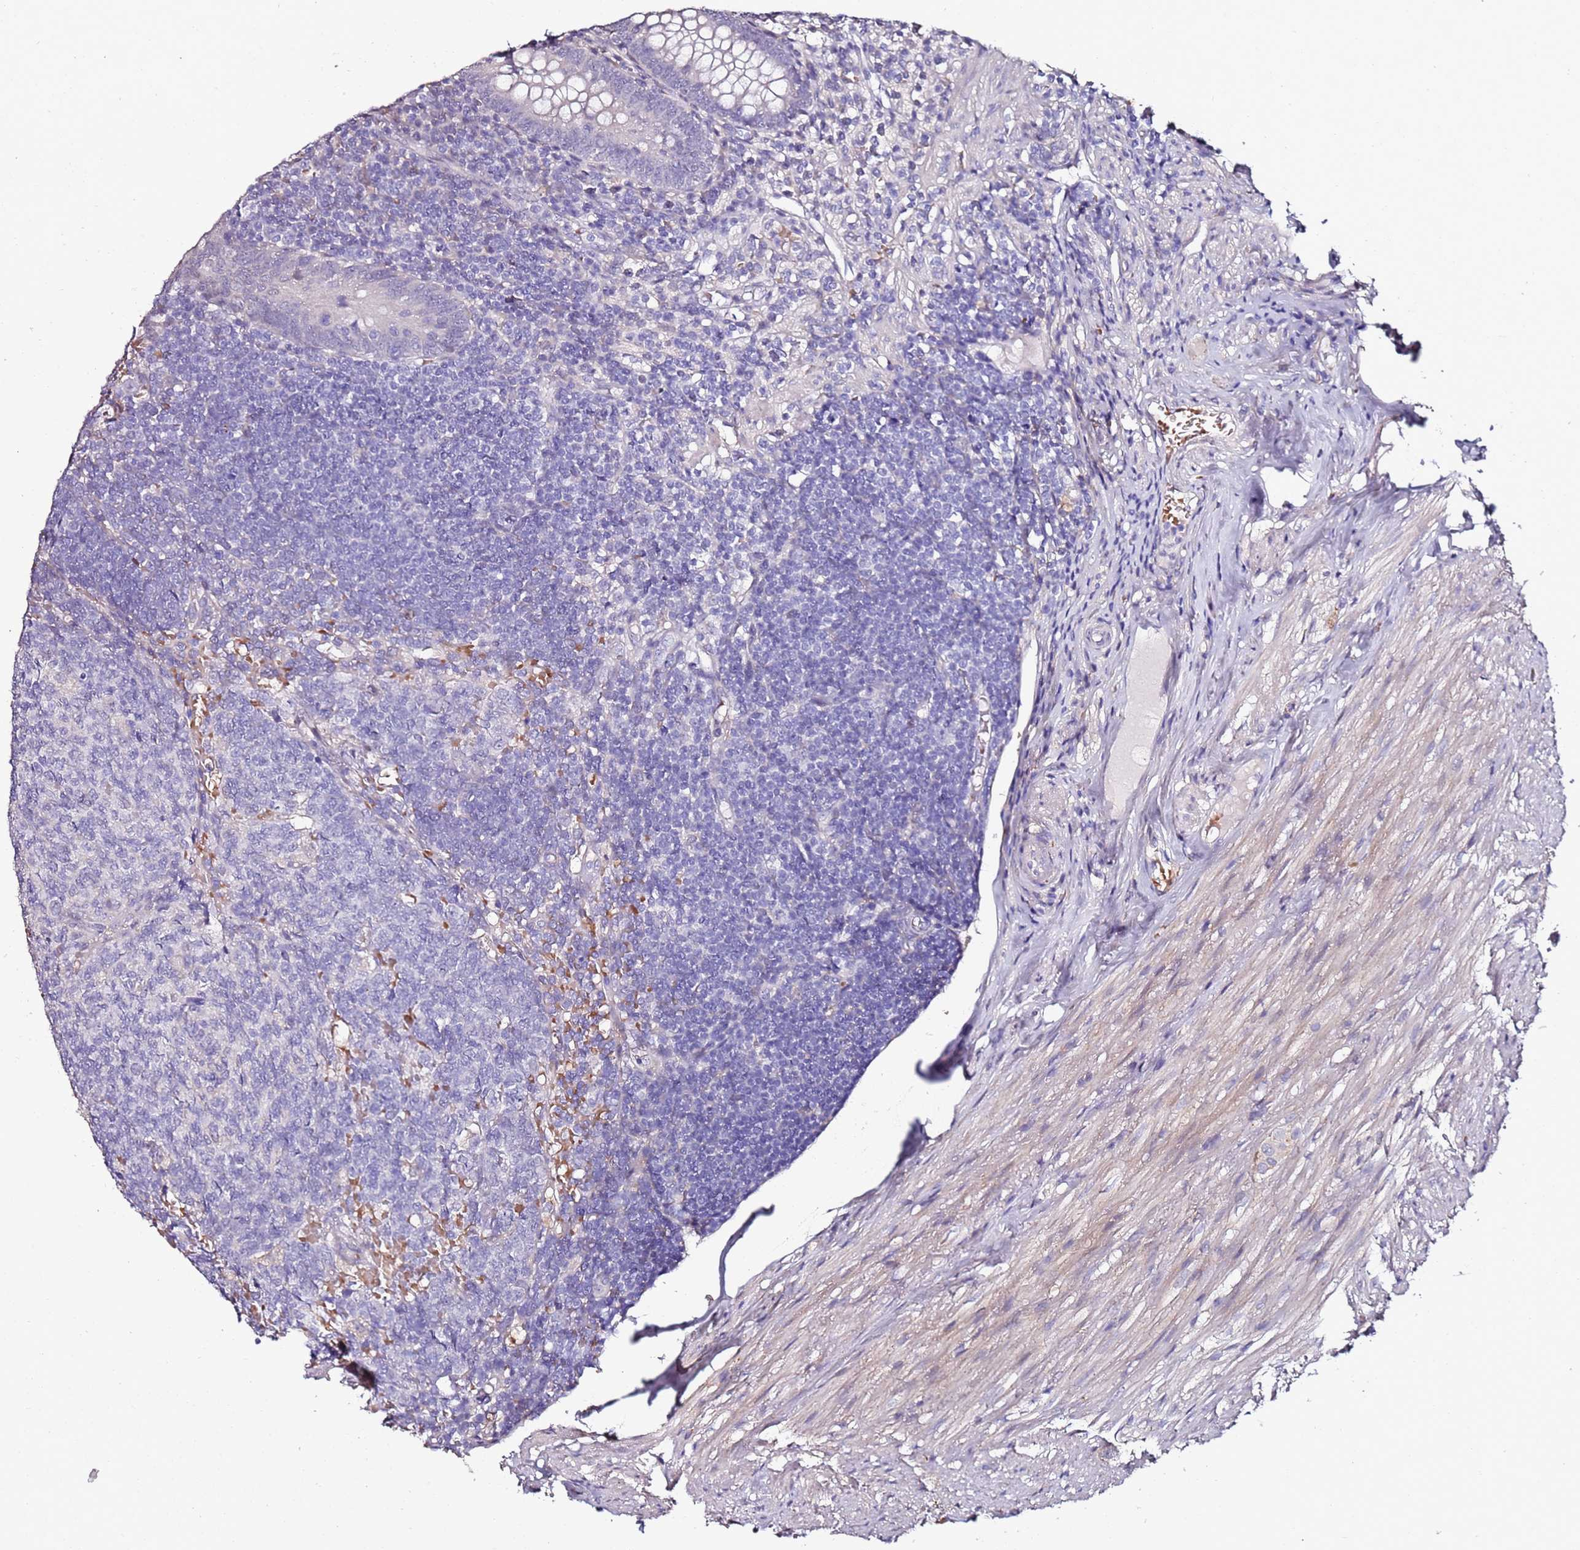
{"staining": {"intensity": "negative", "quantity": "none", "location": "none"}, "tissue": "appendix", "cell_type": "Glandular cells", "image_type": "normal", "snomed": [{"axis": "morphology", "description": "Normal tissue, NOS"}, {"axis": "topography", "description": "Appendix"}], "caption": "This is a histopathology image of immunohistochemistry (IHC) staining of normal appendix, which shows no positivity in glandular cells. (DAB (3,3'-diaminobenzidine) immunohistochemistry (IHC) with hematoxylin counter stain).", "gene": "C3orf80", "patient": {"sex": "male", "age": 83}}